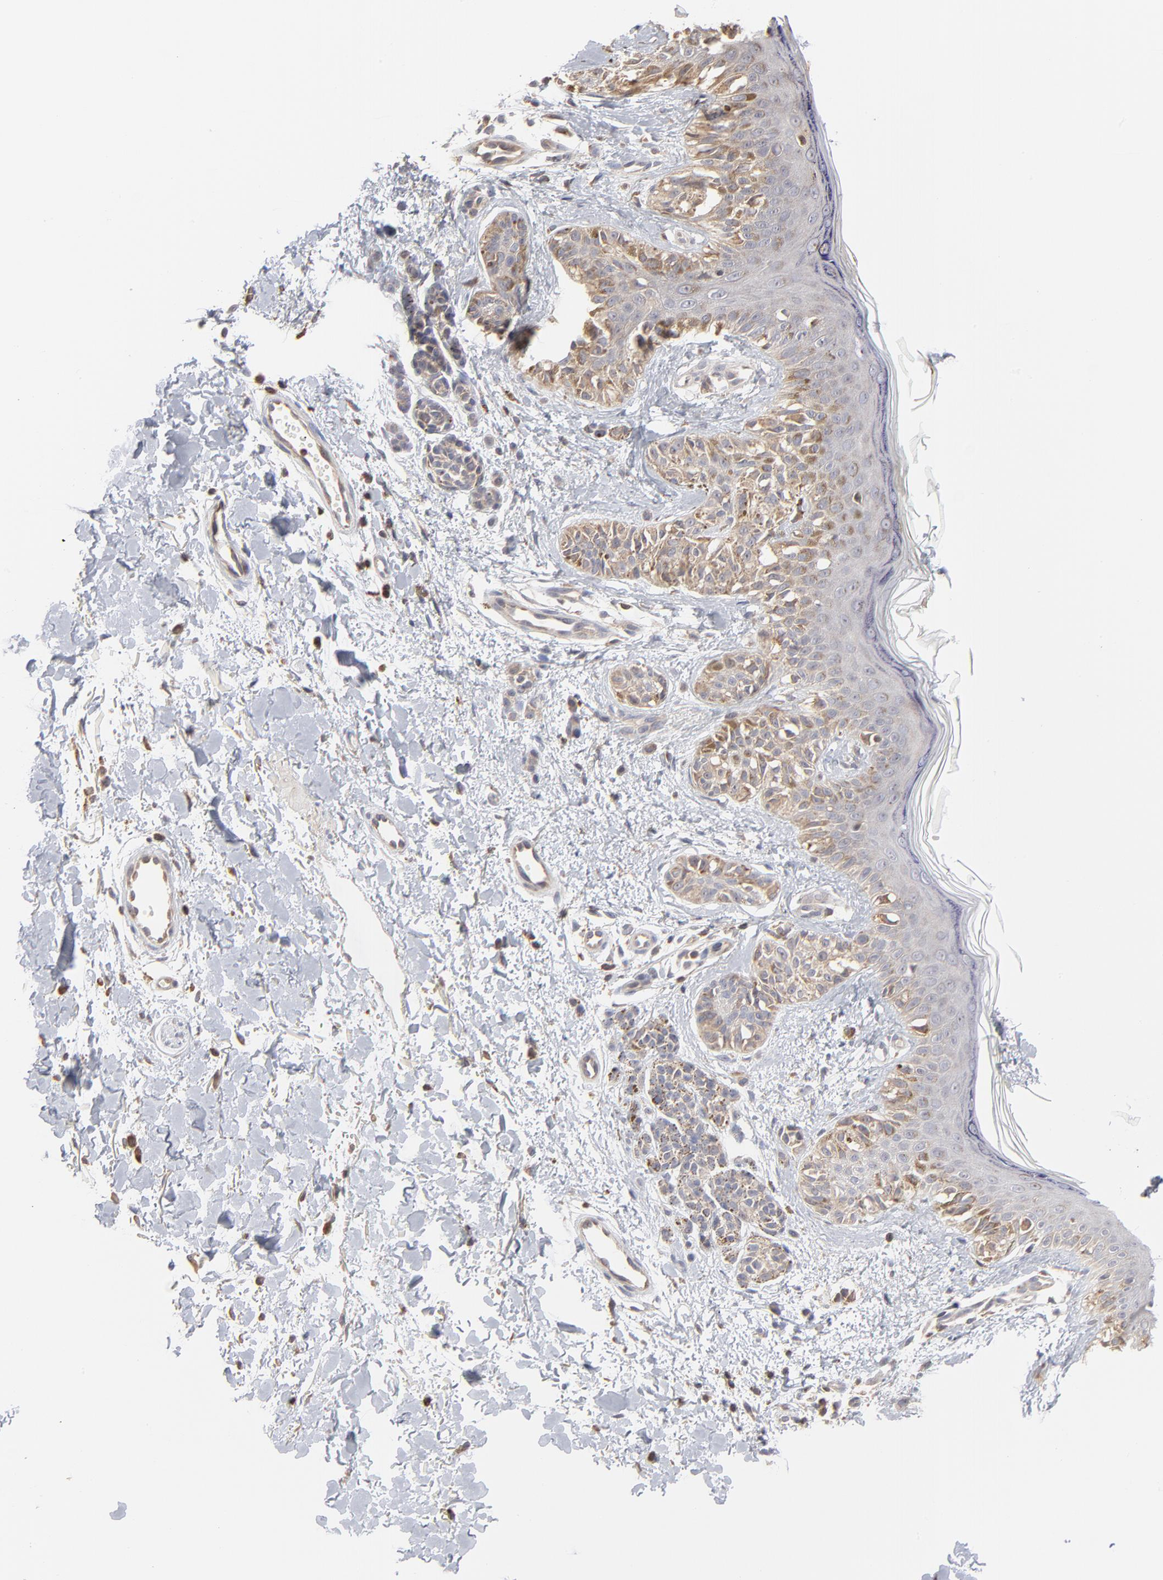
{"staining": {"intensity": "moderate", "quantity": ">75%", "location": "cytoplasmic/membranous"}, "tissue": "melanoma", "cell_type": "Tumor cells", "image_type": "cancer", "snomed": [{"axis": "morphology", "description": "Normal tissue, NOS"}, {"axis": "morphology", "description": "Malignant melanoma, NOS"}, {"axis": "topography", "description": "Skin"}], "caption": "Melanoma tissue displays moderate cytoplasmic/membranous positivity in approximately >75% of tumor cells", "gene": "RNF213", "patient": {"sex": "male", "age": 83}}